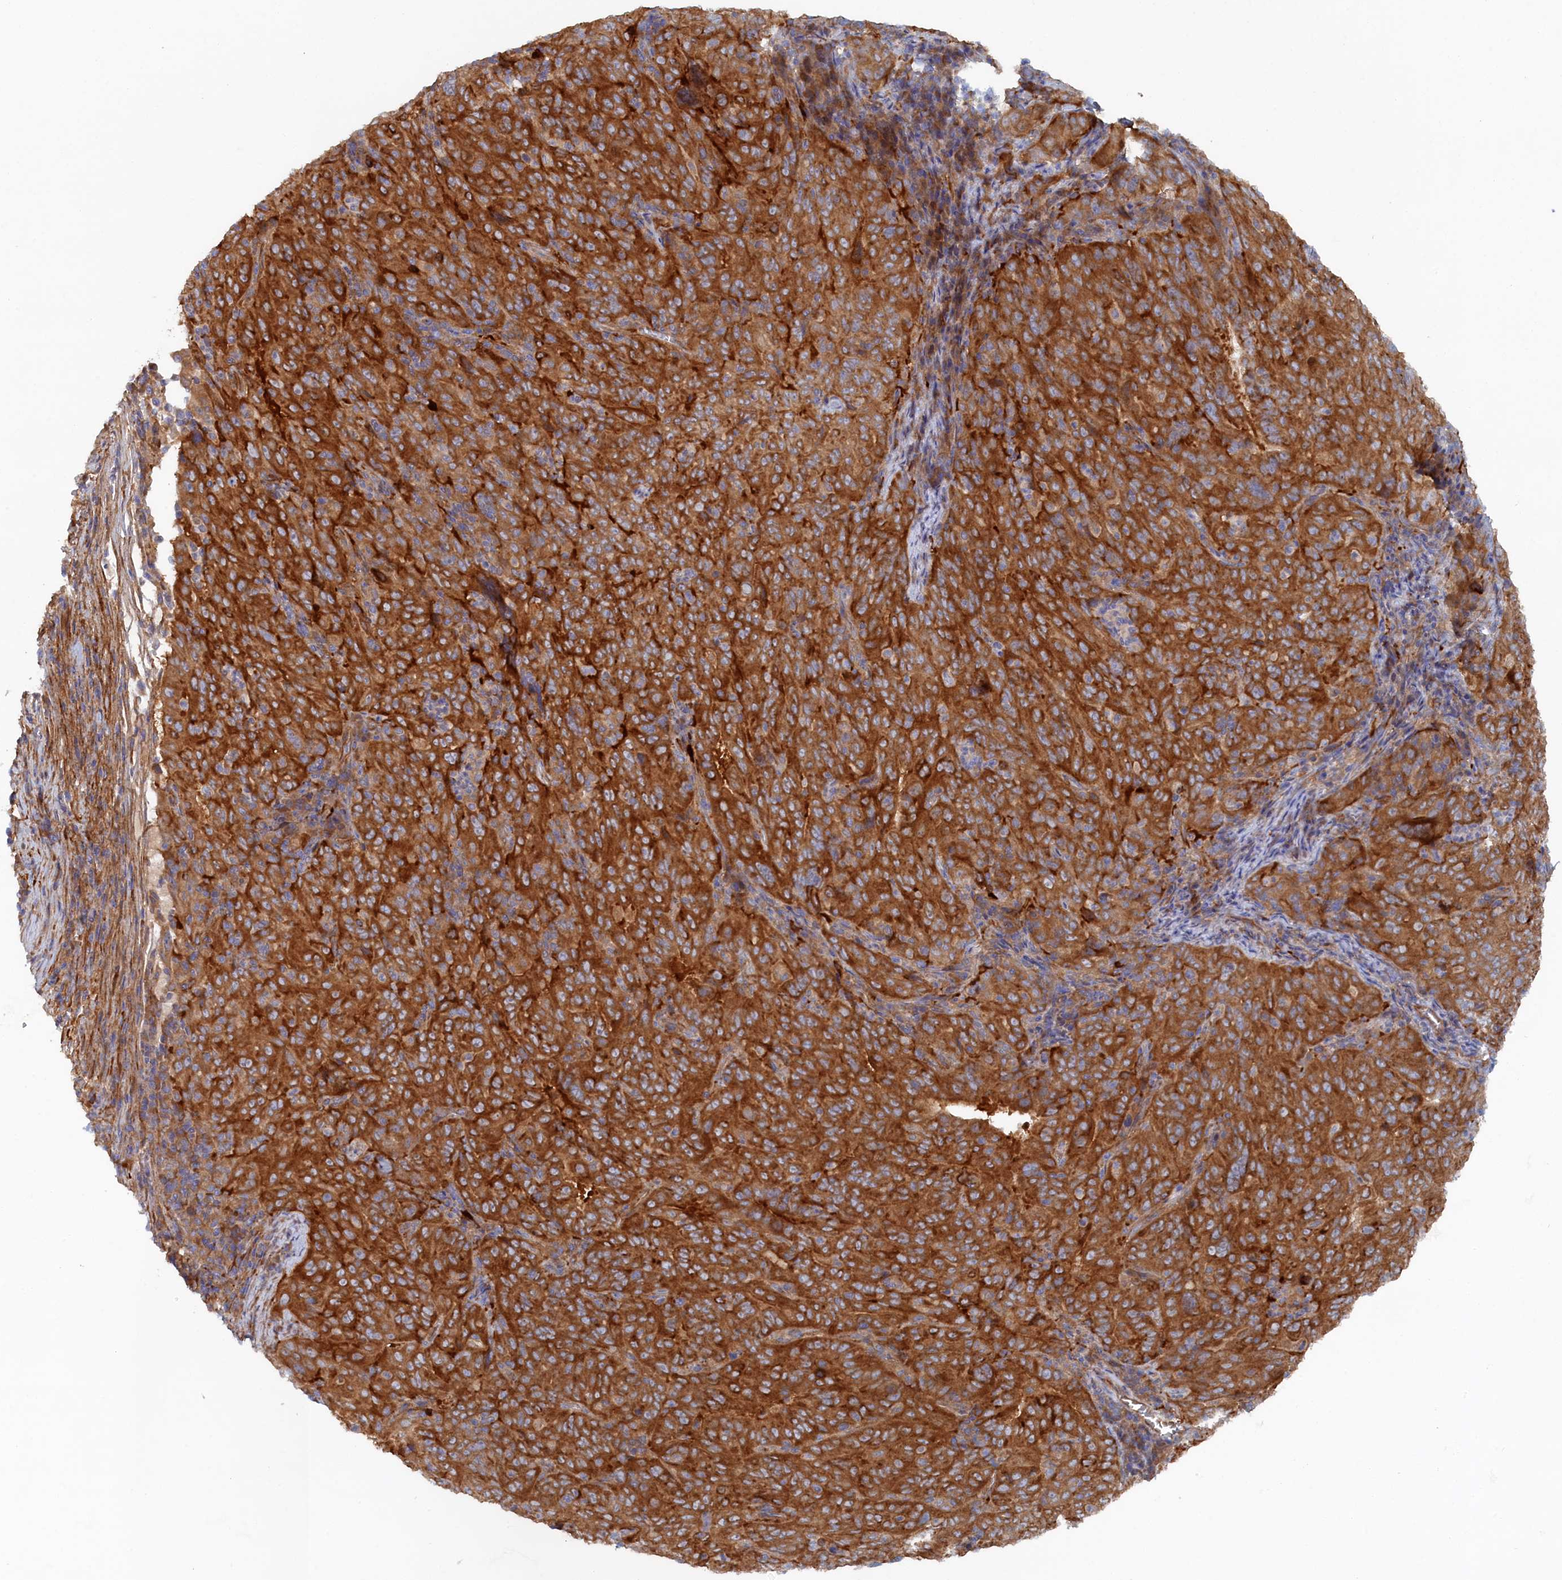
{"staining": {"intensity": "moderate", "quantity": ">75%", "location": "cytoplasmic/membranous"}, "tissue": "pancreatic cancer", "cell_type": "Tumor cells", "image_type": "cancer", "snomed": [{"axis": "morphology", "description": "Adenocarcinoma, NOS"}, {"axis": "topography", "description": "Pancreas"}], "caption": "Immunohistochemical staining of pancreatic cancer (adenocarcinoma) exhibits moderate cytoplasmic/membranous protein expression in about >75% of tumor cells.", "gene": "TMEM196", "patient": {"sex": "male", "age": 63}}